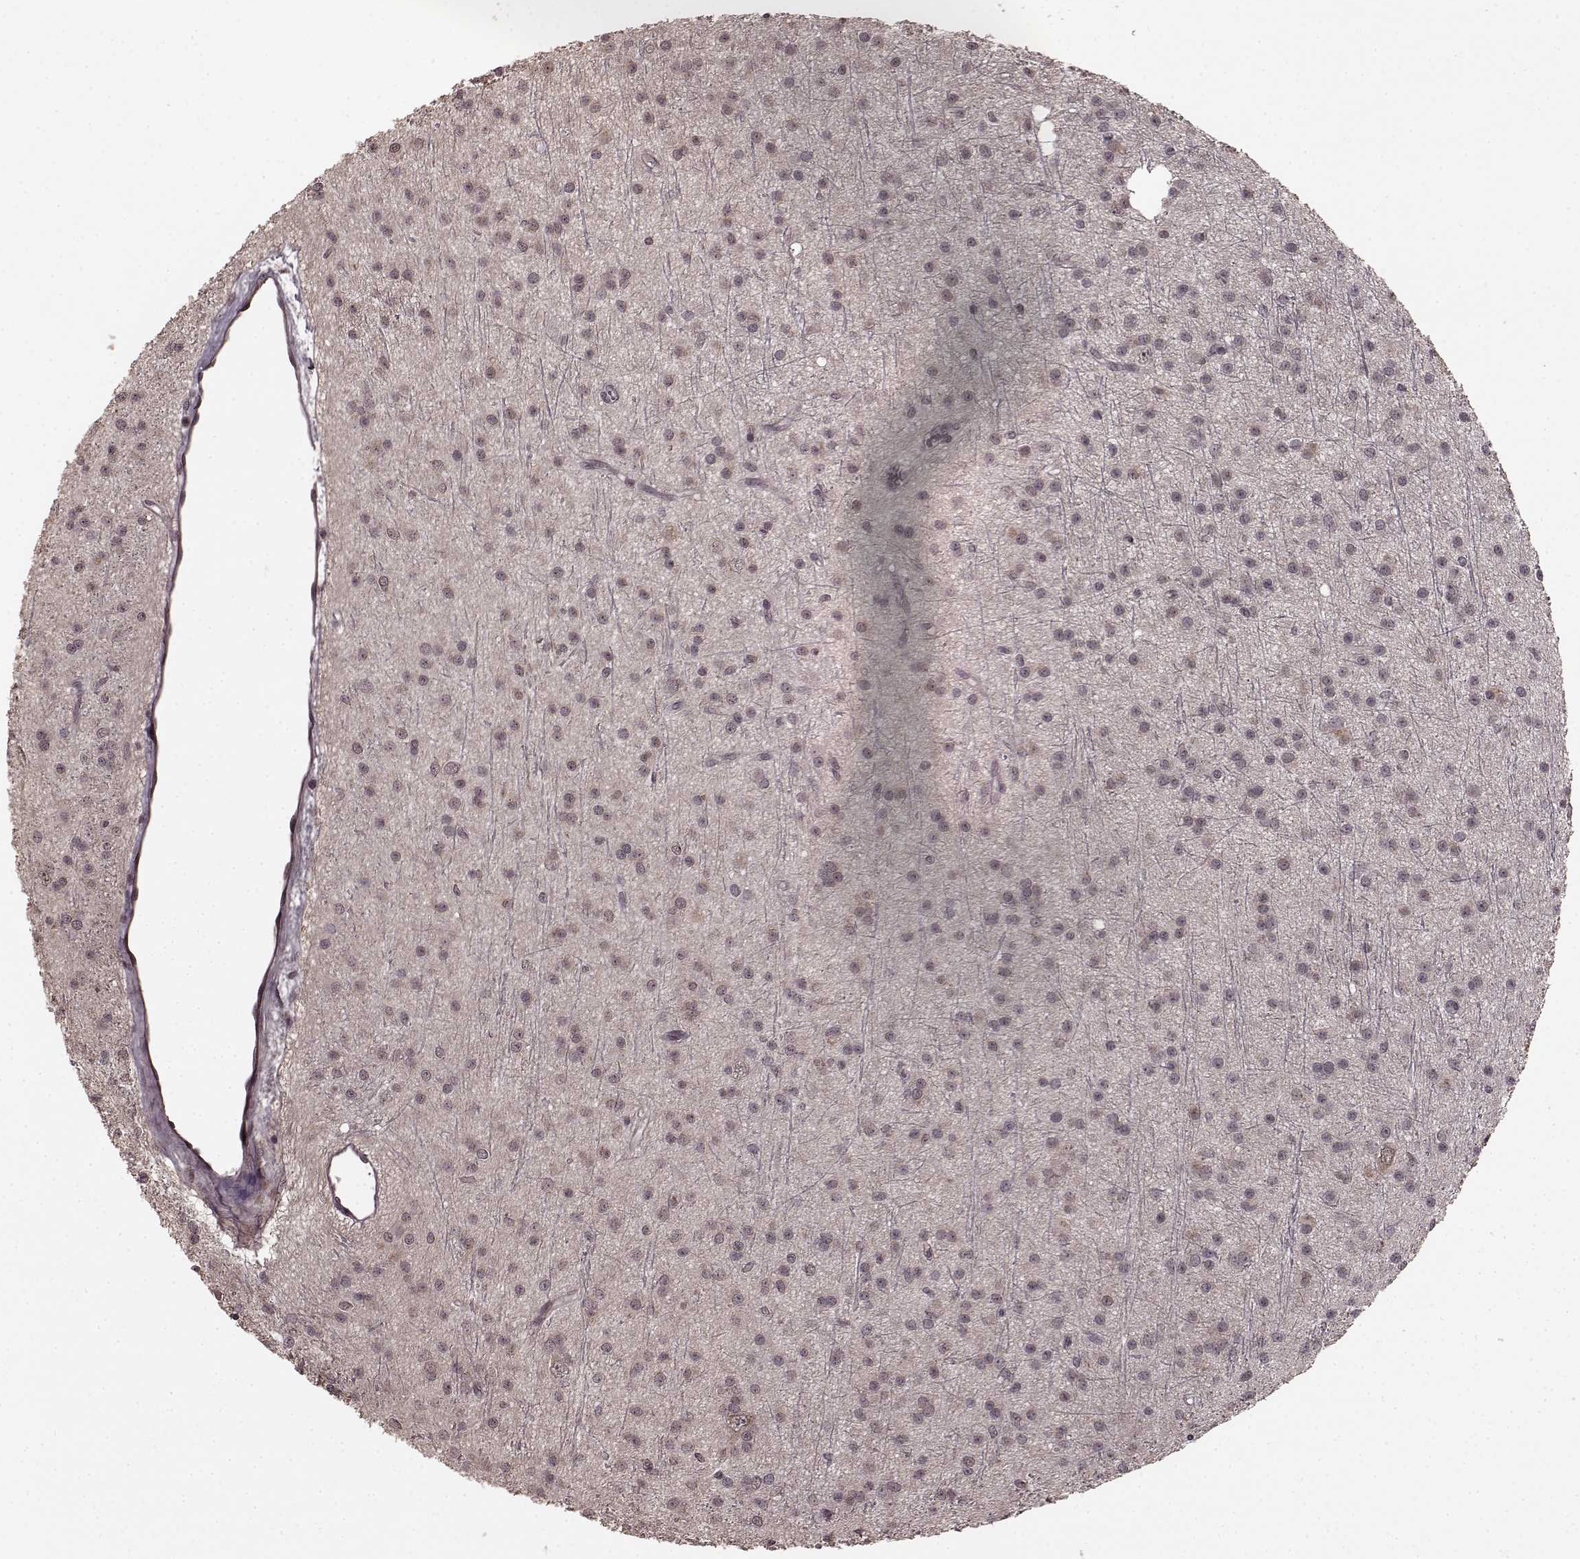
{"staining": {"intensity": "weak", "quantity": "<25%", "location": "cytoplasmic/membranous"}, "tissue": "glioma", "cell_type": "Tumor cells", "image_type": "cancer", "snomed": [{"axis": "morphology", "description": "Glioma, malignant, Low grade"}, {"axis": "topography", "description": "Brain"}], "caption": "DAB immunohistochemical staining of glioma displays no significant positivity in tumor cells. (Stains: DAB (3,3'-diaminobenzidine) IHC with hematoxylin counter stain, Microscopy: brightfield microscopy at high magnification).", "gene": "PLCB4", "patient": {"sex": "male", "age": 27}}